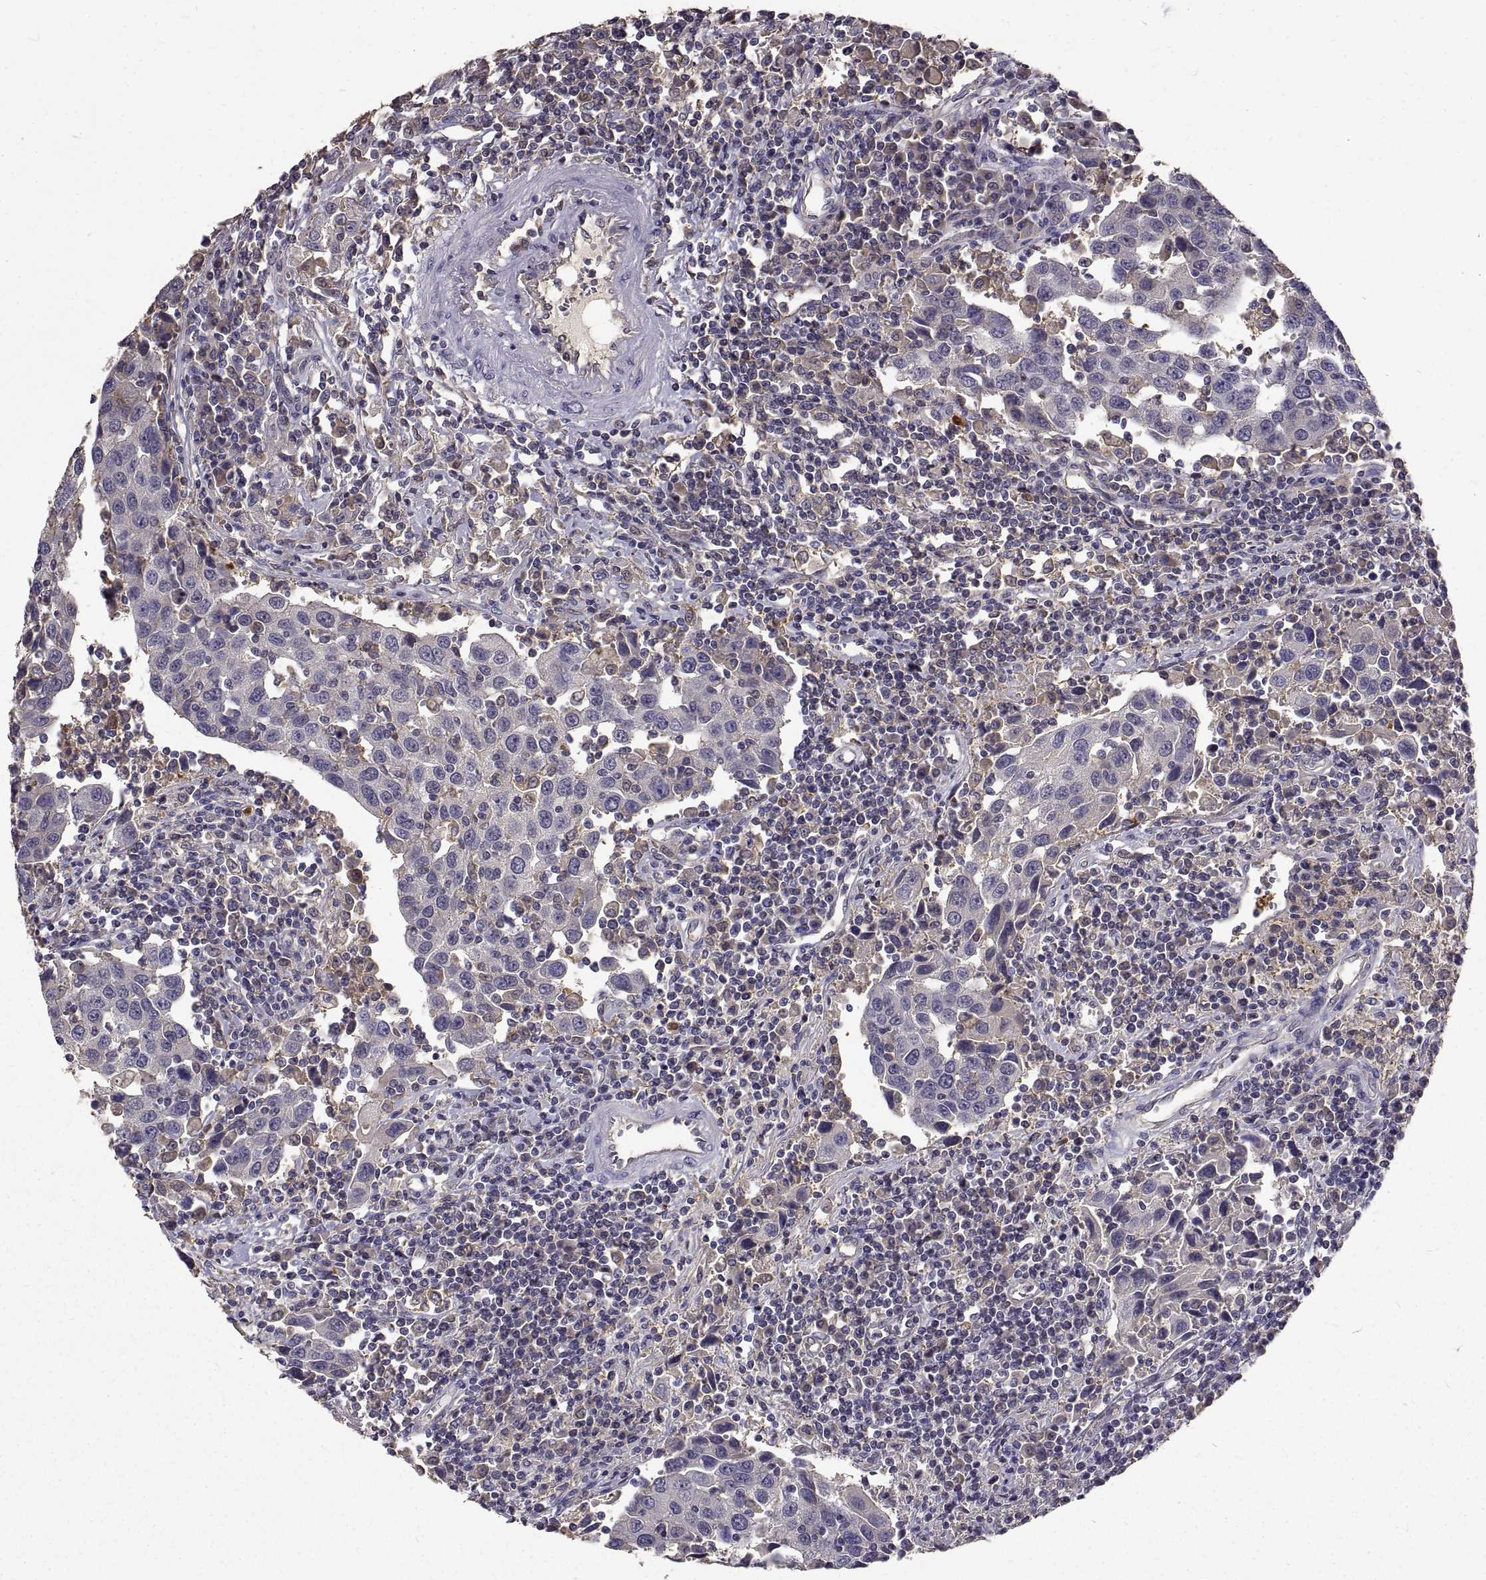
{"staining": {"intensity": "negative", "quantity": "none", "location": "none"}, "tissue": "urothelial cancer", "cell_type": "Tumor cells", "image_type": "cancer", "snomed": [{"axis": "morphology", "description": "Urothelial carcinoma, High grade"}, {"axis": "topography", "description": "Urinary bladder"}], "caption": "High-grade urothelial carcinoma was stained to show a protein in brown. There is no significant positivity in tumor cells.", "gene": "PEA15", "patient": {"sex": "female", "age": 85}}